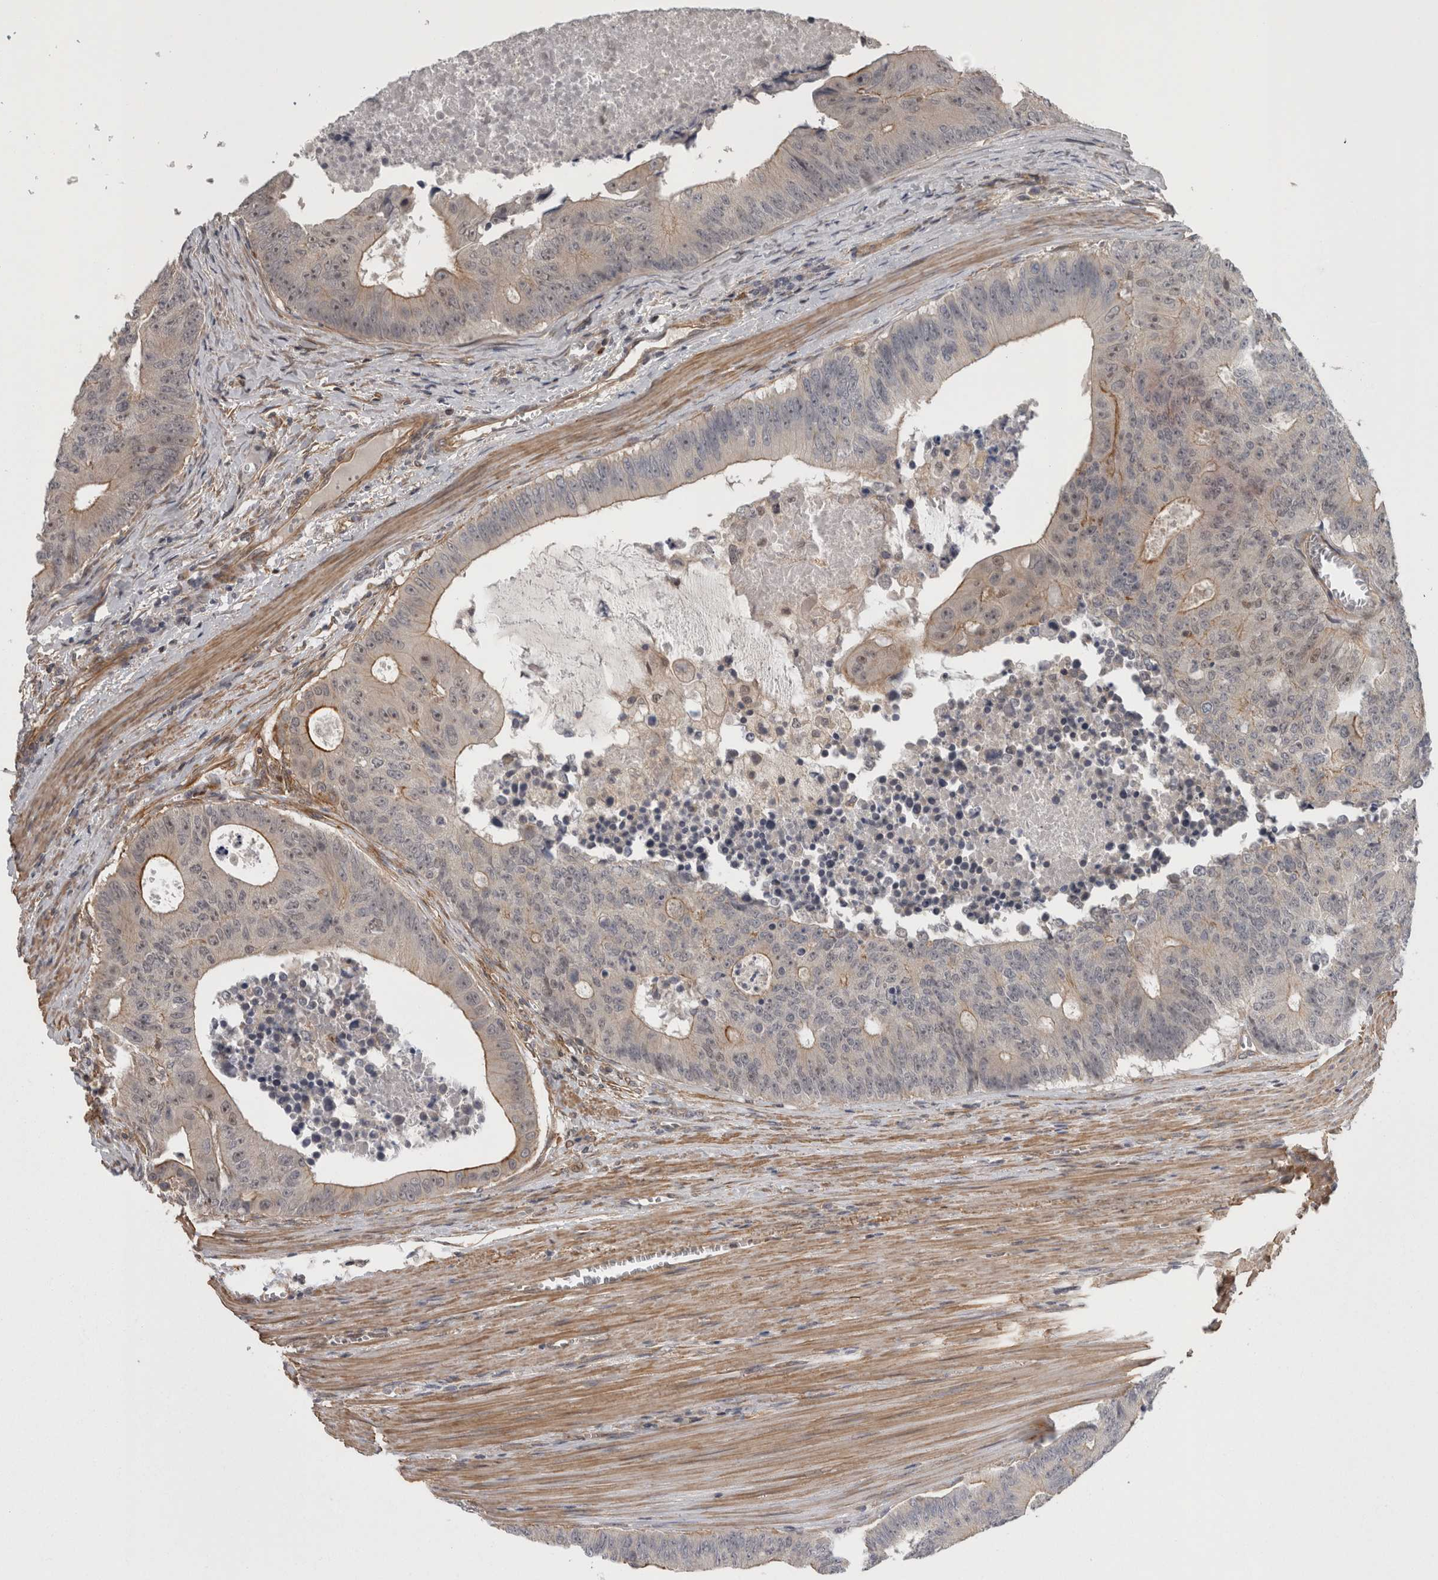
{"staining": {"intensity": "weak", "quantity": "<25%", "location": "cytoplasmic/membranous"}, "tissue": "colorectal cancer", "cell_type": "Tumor cells", "image_type": "cancer", "snomed": [{"axis": "morphology", "description": "Adenocarcinoma, NOS"}, {"axis": "topography", "description": "Colon"}], "caption": "Human colorectal cancer stained for a protein using IHC displays no staining in tumor cells.", "gene": "RMDN1", "patient": {"sex": "male", "age": 87}}